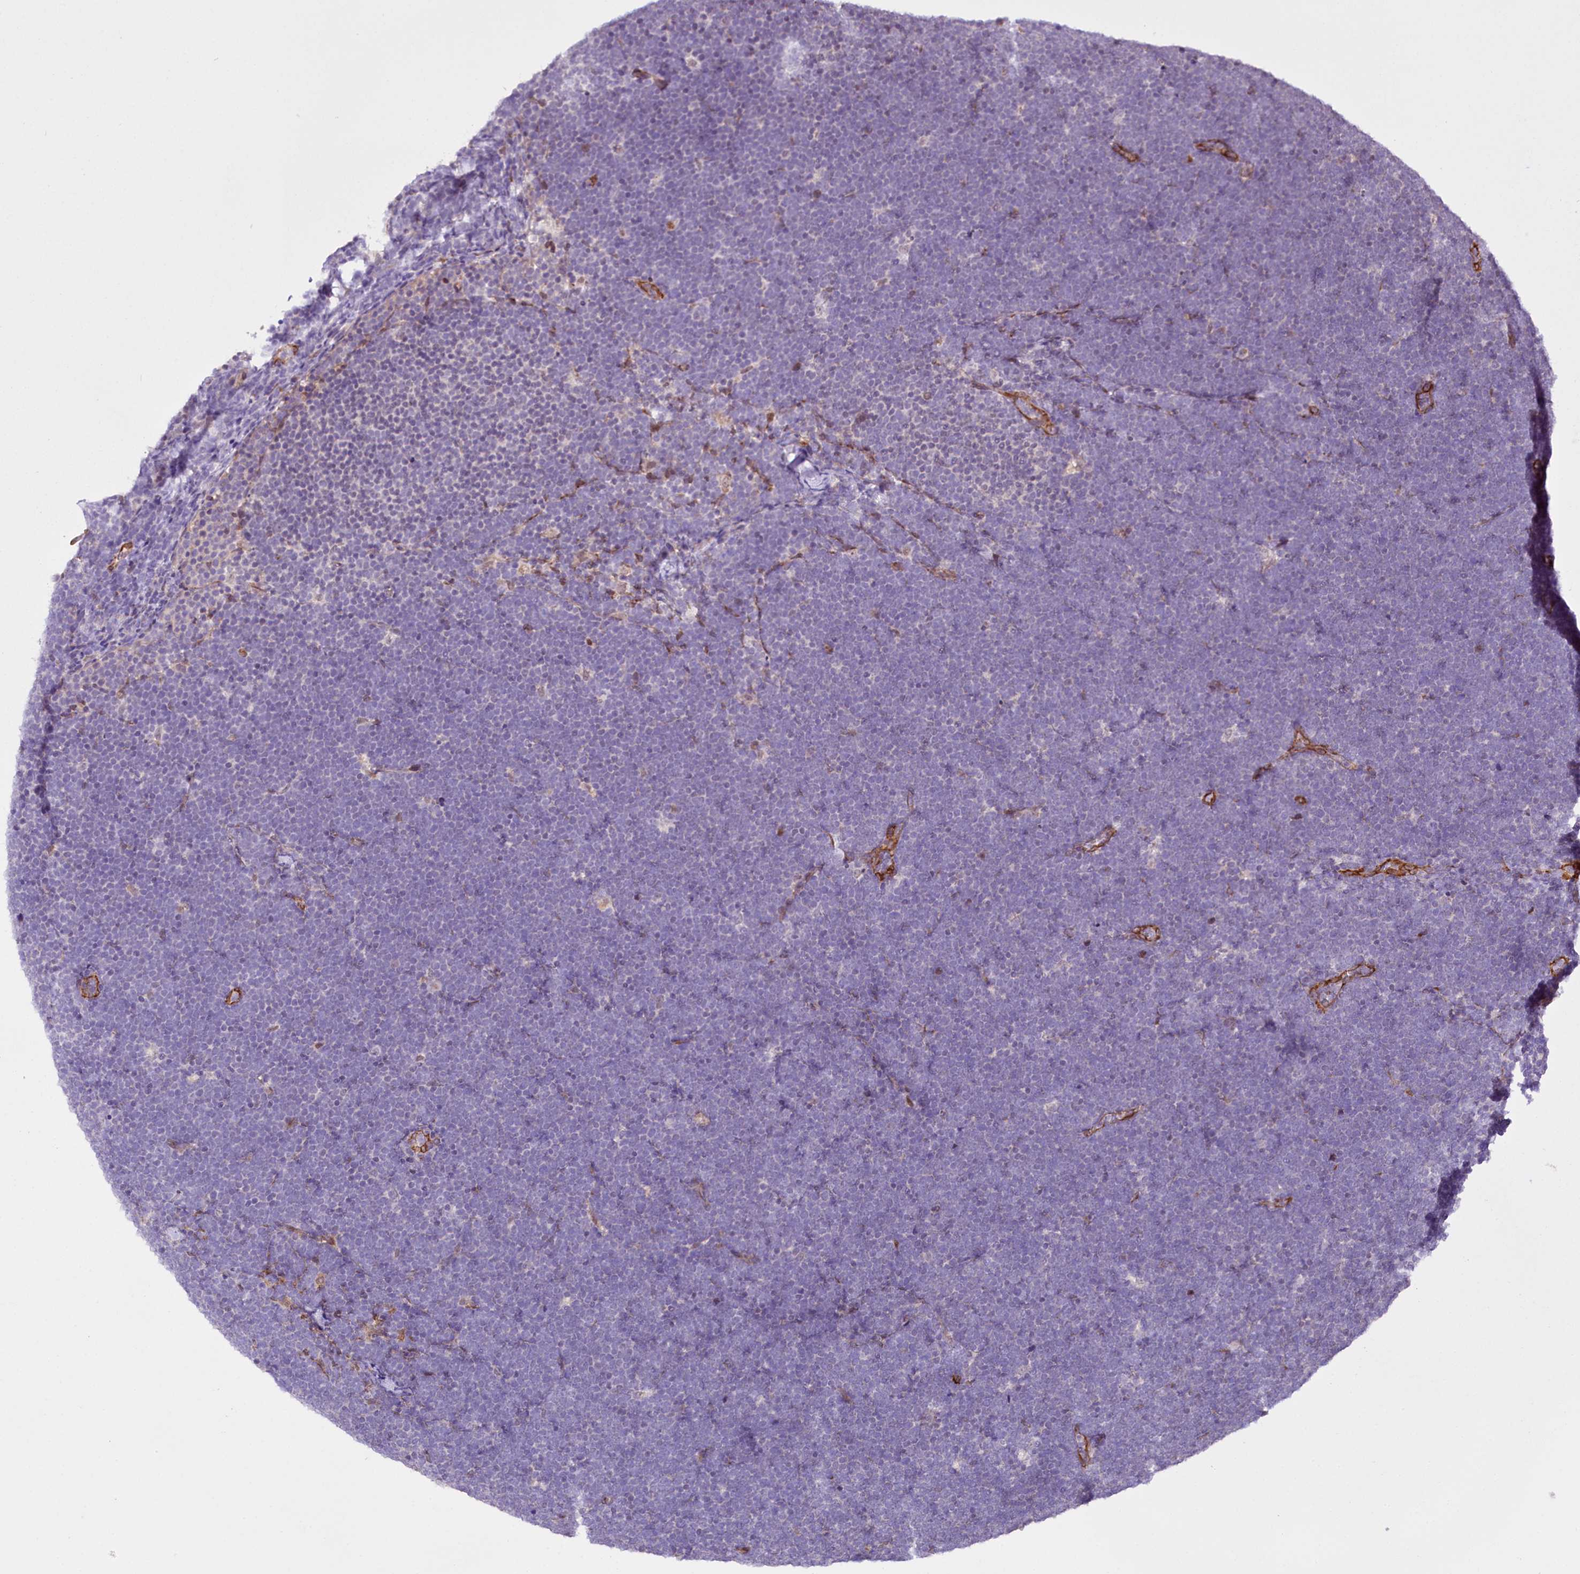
{"staining": {"intensity": "negative", "quantity": "none", "location": "none"}, "tissue": "lymphoma", "cell_type": "Tumor cells", "image_type": "cancer", "snomed": [{"axis": "morphology", "description": "Malignant lymphoma, non-Hodgkin's type, High grade"}, {"axis": "topography", "description": "Lymph node"}], "caption": "High magnification brightfield microscopy of high-grade malignant lymphoma, non-Hodgkin's type stained with DAB (3,3'-diaminobenzidine) (brown) and counterstained with hematoxylin (blue): tumor cells show no significant staining.", "gene": "CUTC", "patient": {"sex": "male", "age": 13}}